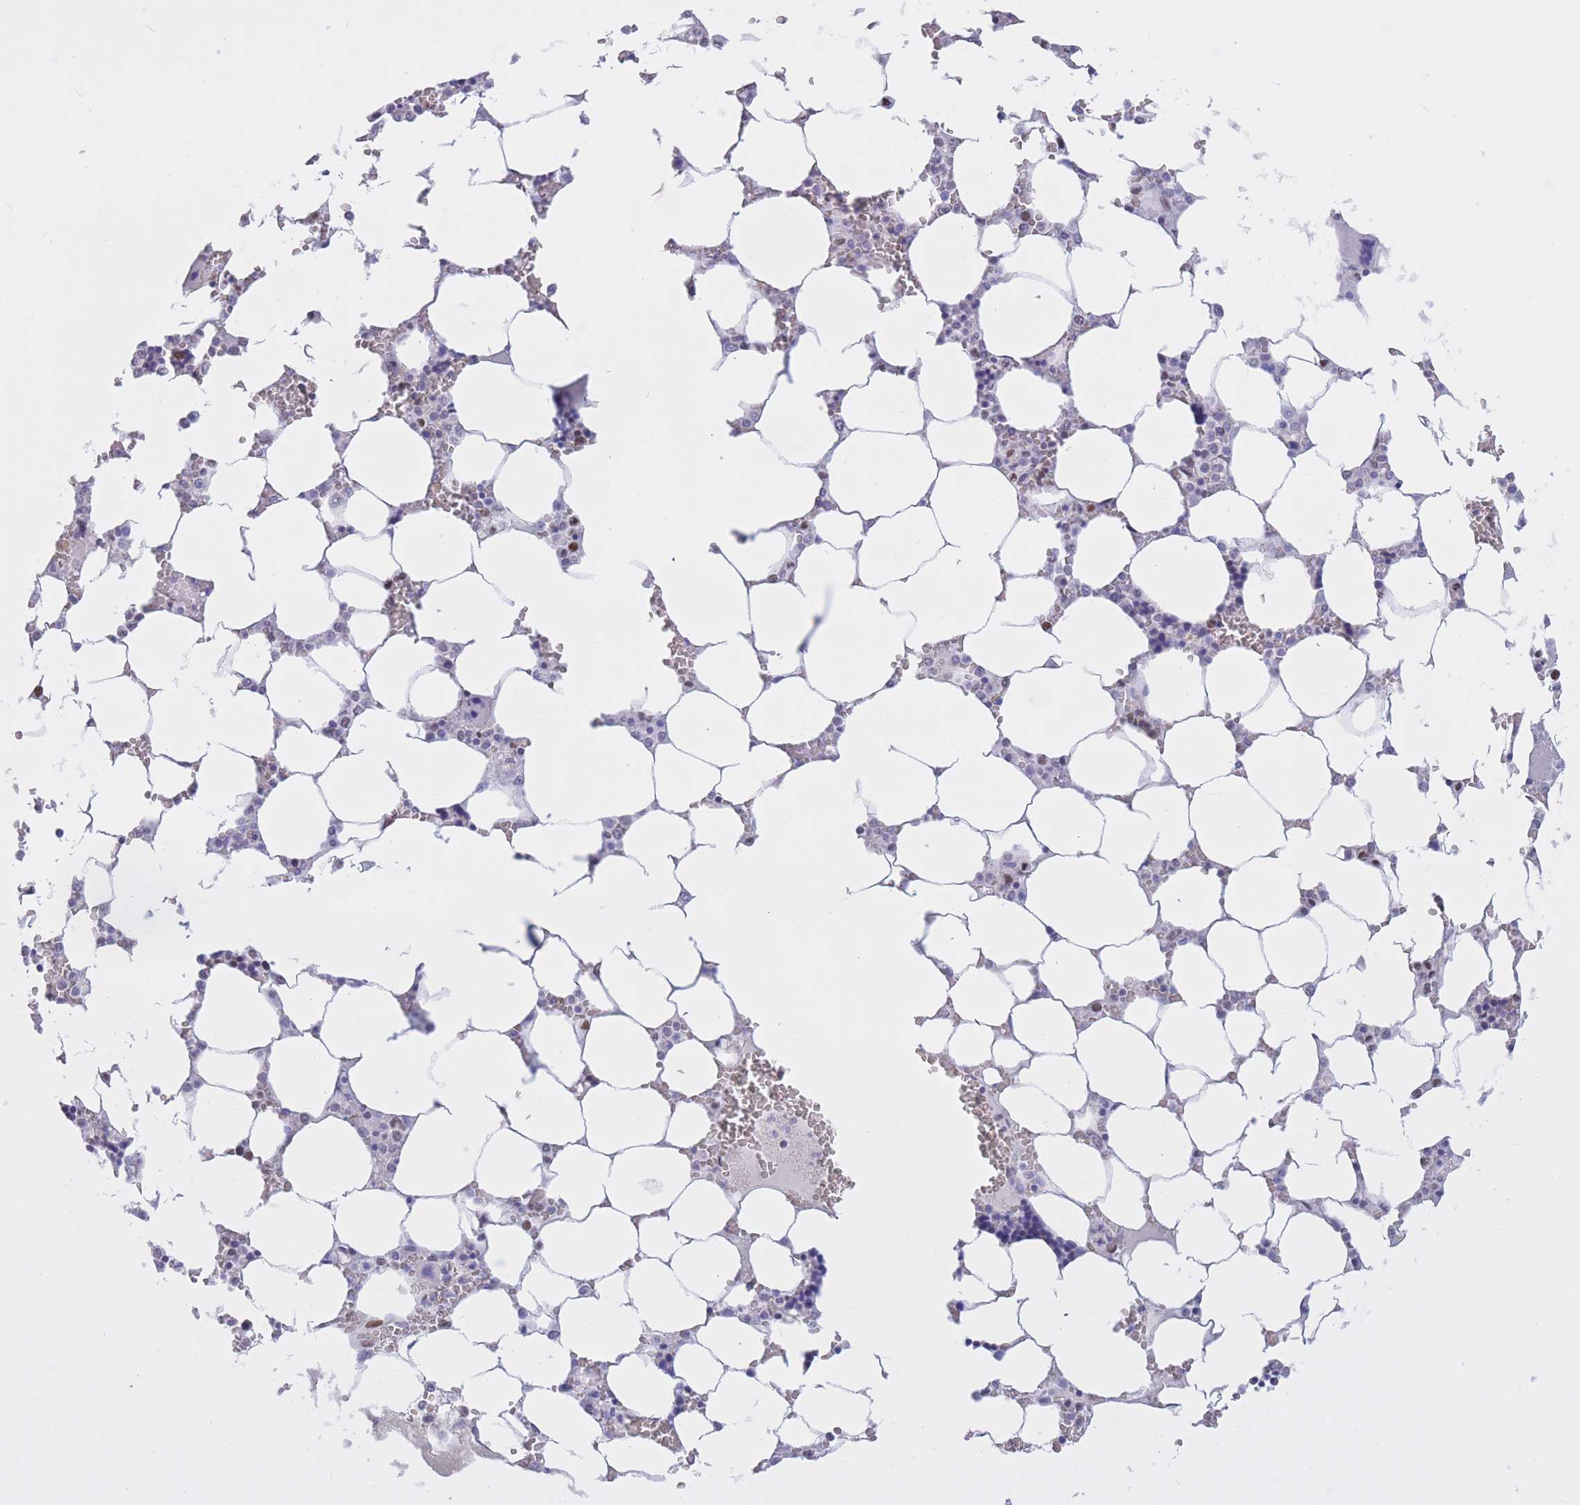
{"staining": {"intensity": "moderate", "quantity": "<25%", "location": "nuclear"}, "tissue": "bone marrow", "cell_type": "Hematopoietic cells", "image_type": "normal", "snomed": [{"axis": "morphology", "description": "Normal tissue, NOS"}, {"axis": "topography", "description": "Bone marrow"}], "caption": "Immunohistochemical staining of normal human bone marrow reveals low levels of moderate nuclear staining in about <25% of hematopoietic cells. The staining was performed using DAB (3,3'-diaminobenzidine), with brown indicating positive protein expression. Nuclei are stained blue with hematoxylin.", "gene": "NASP", "patient": {"sex": "male", "age": 64}}